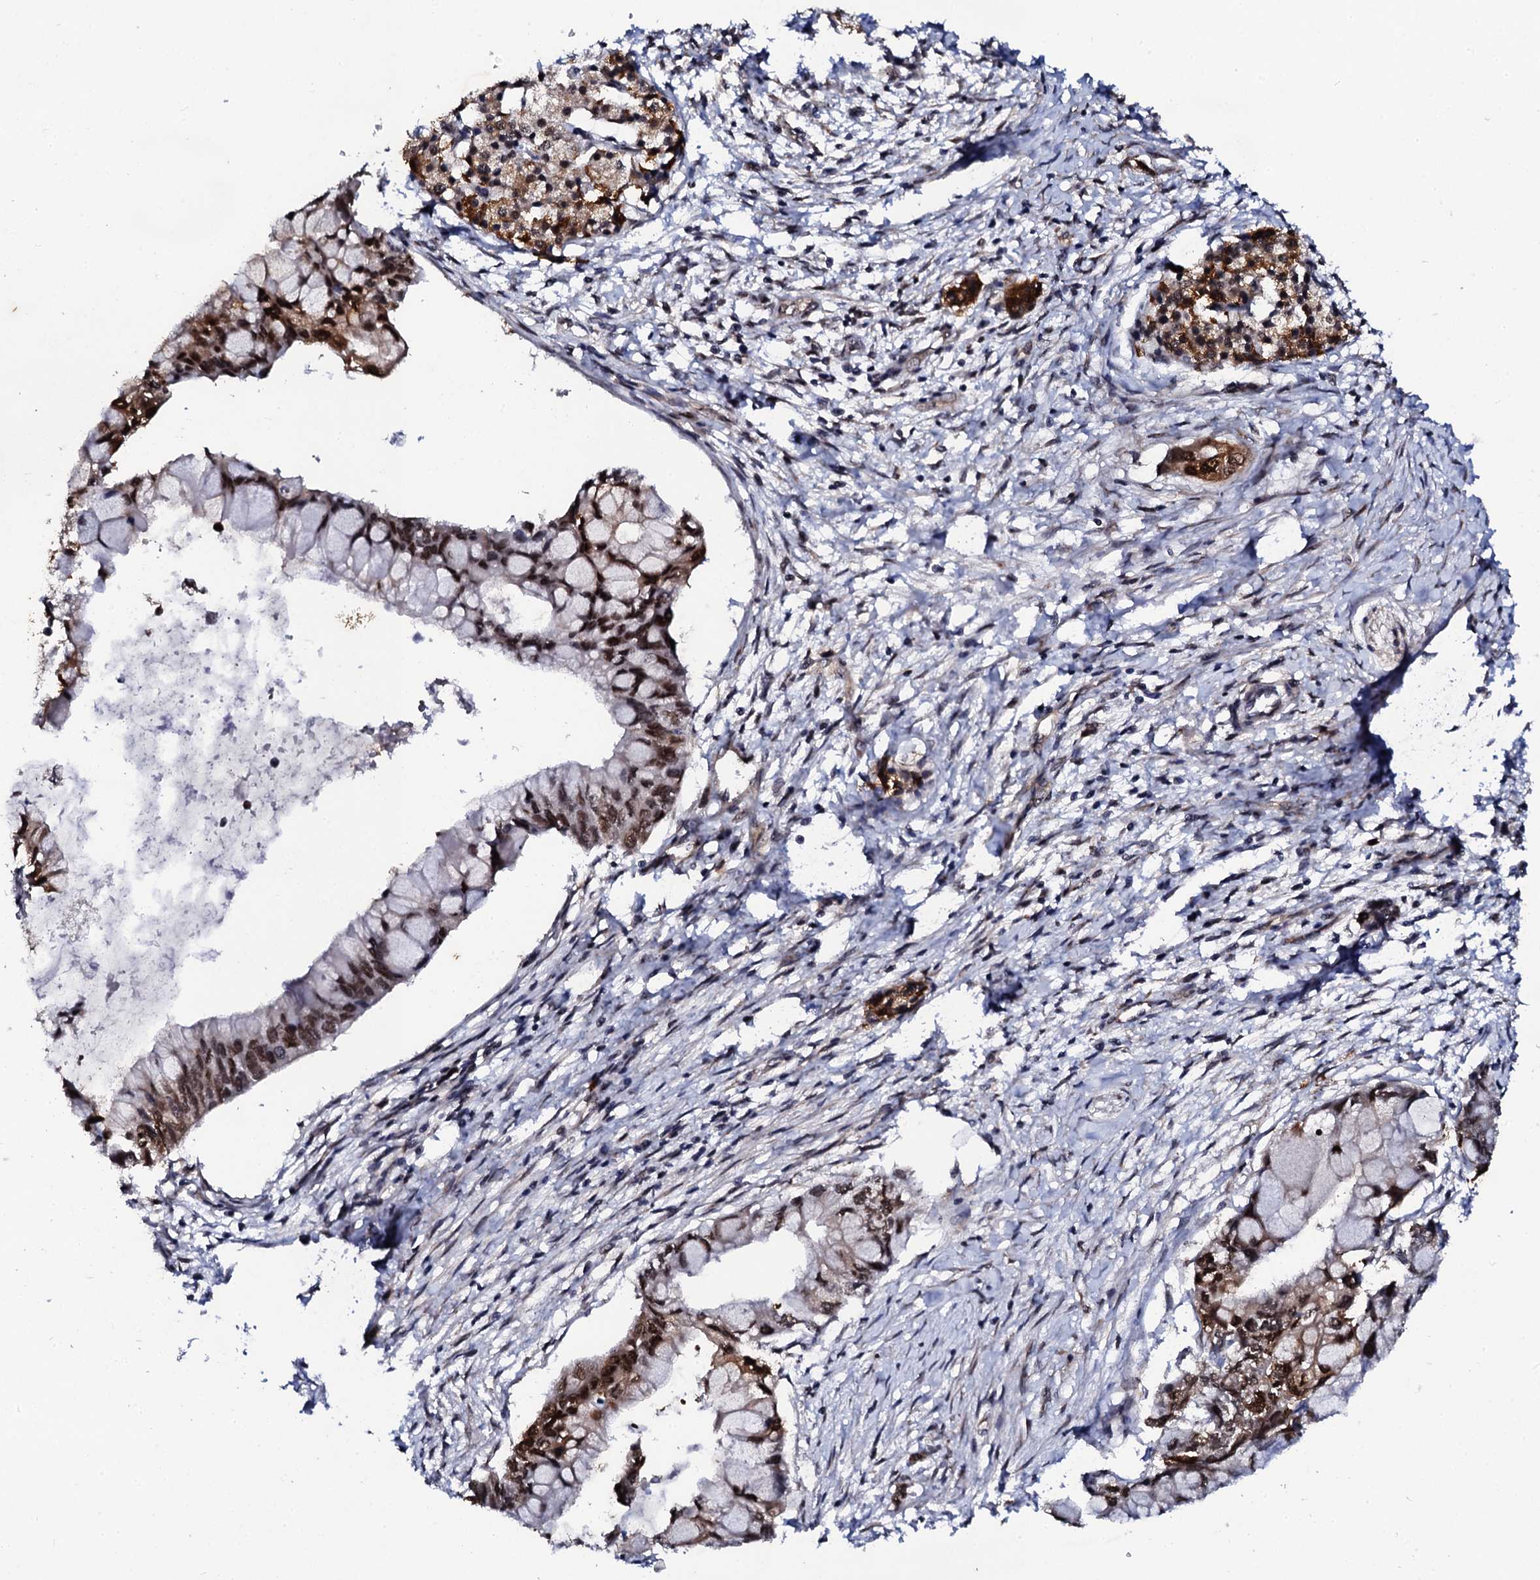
{"staining": {"intensity": "strong", "quantity": ">75%", "location": "nuclear"}, "tissue": "pancreatic cancer", "cell_type": "Tumor cells", "image_type": "cancer", "snomed": [{"axis": "morphology", "description": "Adenocarcinoma, NOS"}, {"axis": "topography", "description": "Pancreas"}], "caption": "Tumor cells demonstrate strong nuclear staining in about >75% of cells in adenocarcinoma (pancreatic).", "gene": "CSTF3", "patient": {"sex": "male", "age": 48}}